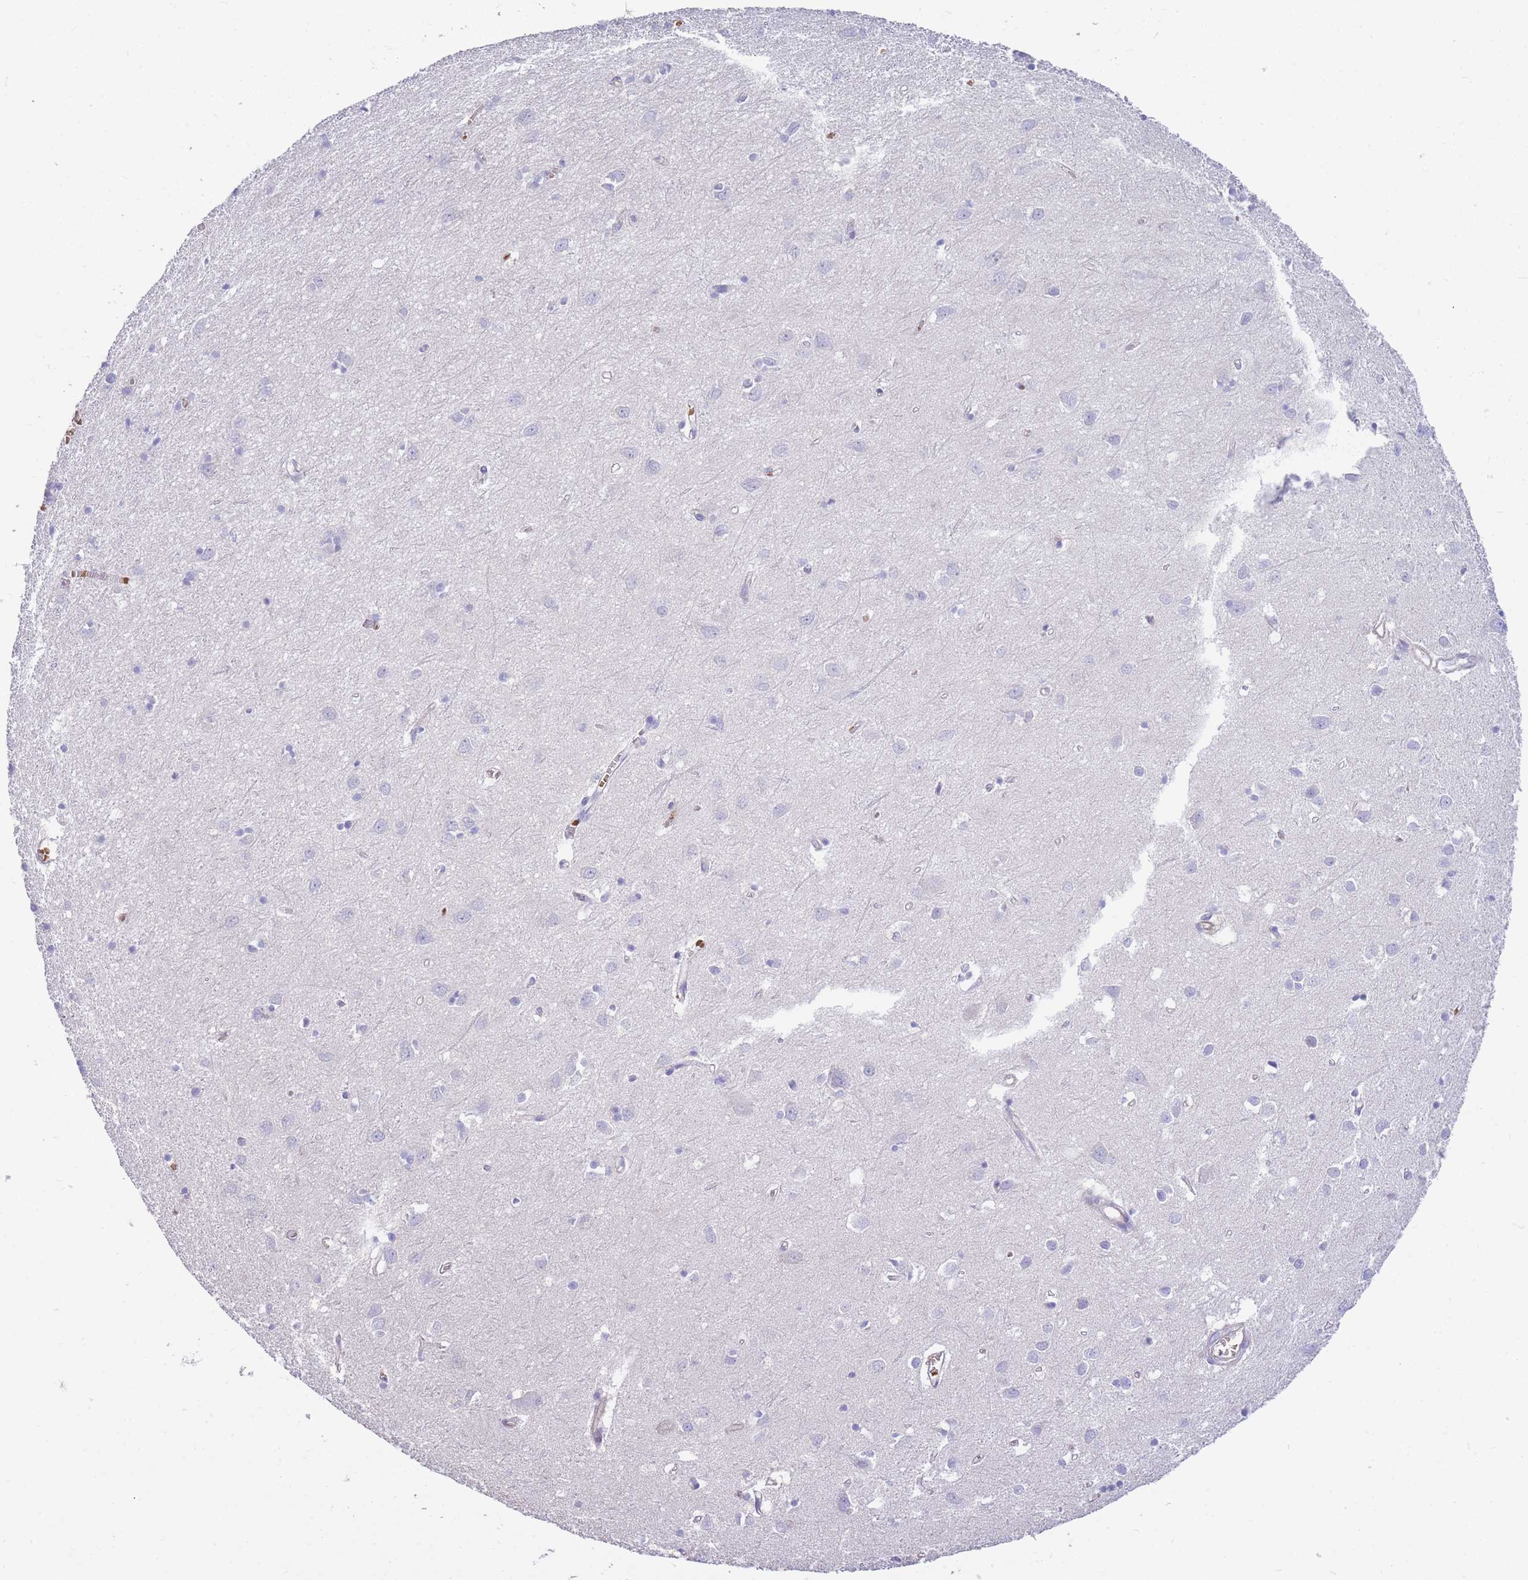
{"staining": {"intensity": "moderate", "quantity": "25%-75%", "location": "cytoplasmic/membranous"}, "tissue": "cerebral cortex", "cell_type": "Endothelial cells", "image_type": "normal", "snomed": [{"axis": "morphology", "description": "Normal tissue, NOS"}, {"axis": "topography", "description": "Cerebral cortex"}], "caption": "Protein analysis of normal cerebral cortex displays moderate cytoplasmic/membranous expression in about 25%-75% of endothelial cells.", "gene": "ANKRD53", "patient": {"sex": "female", "age": 64}}